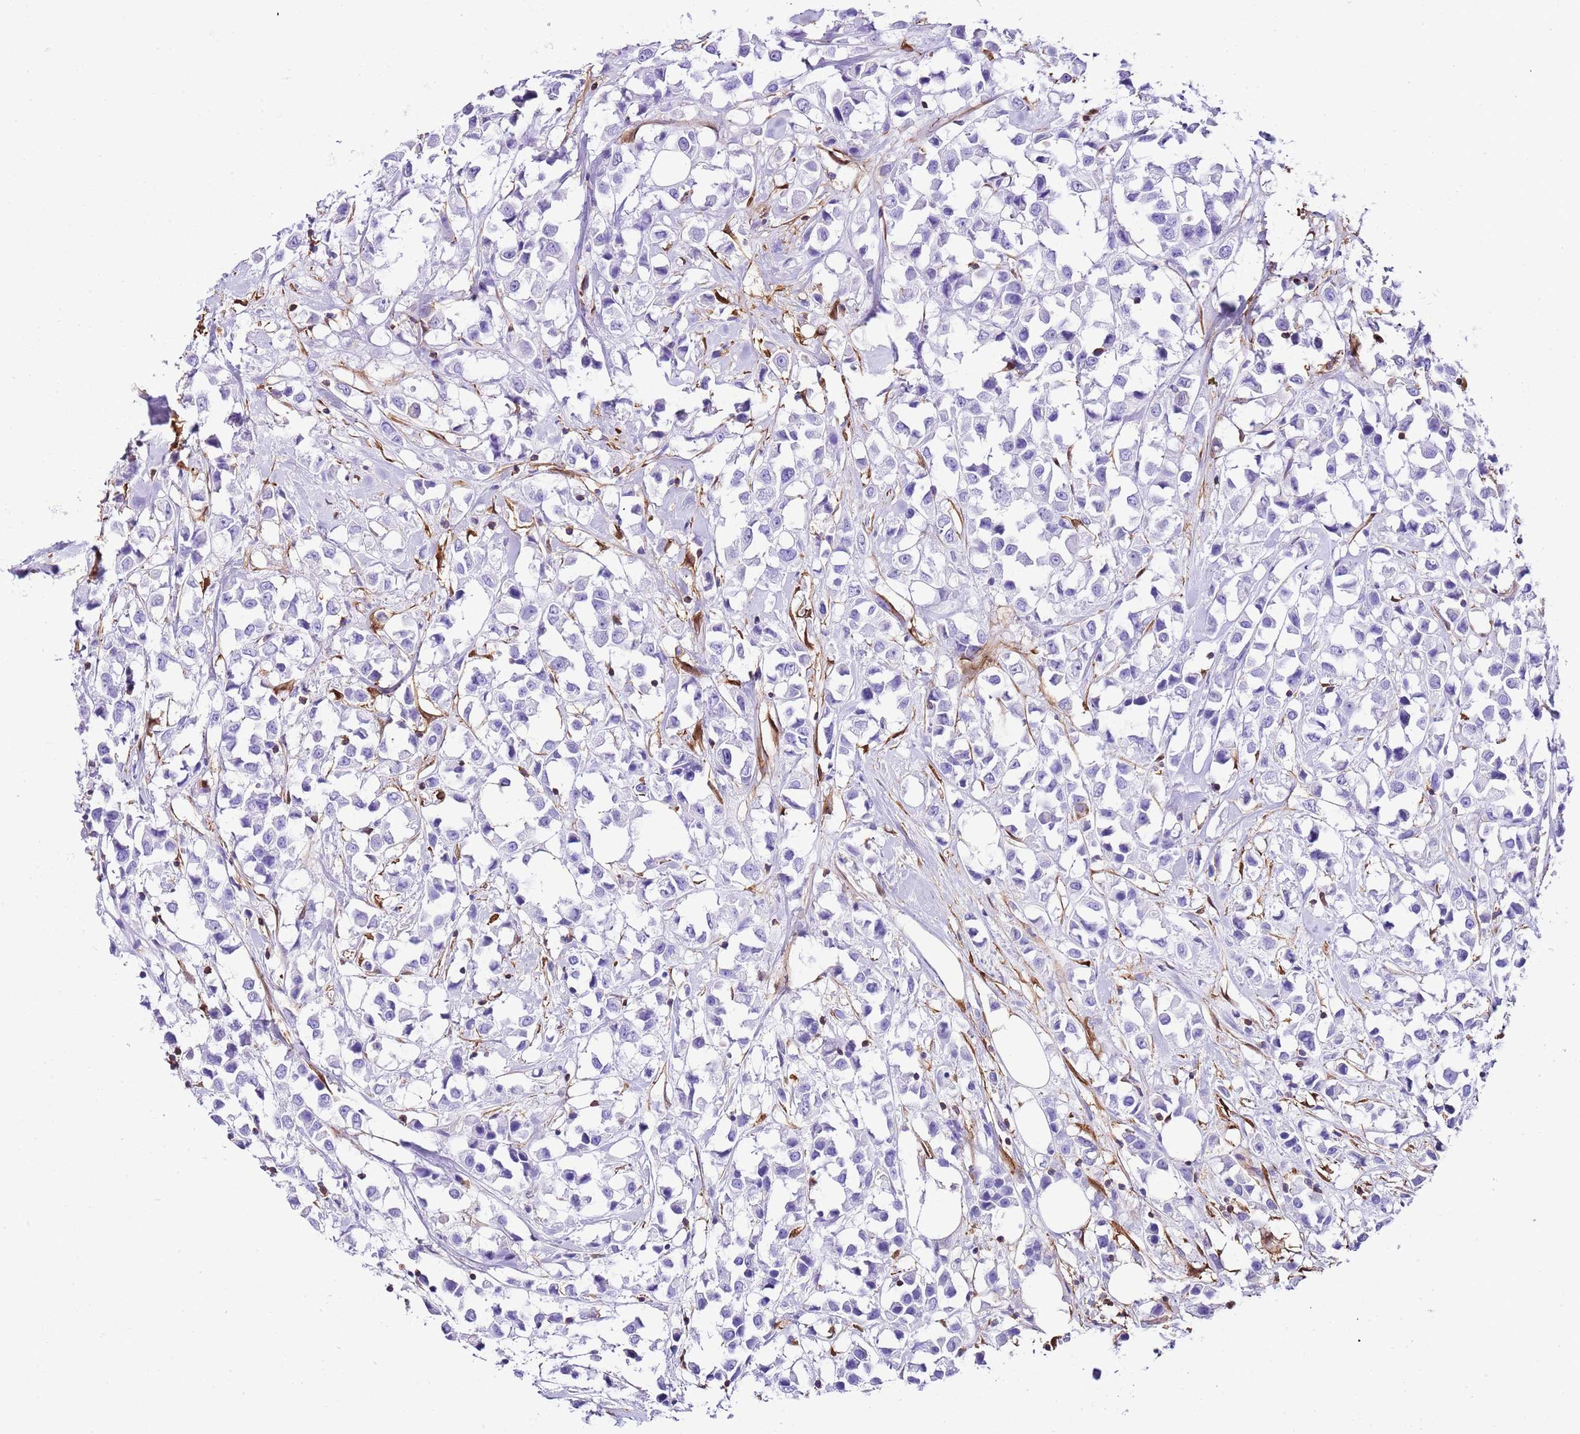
{"staining": {"intensity": "negative", "quantity": "none", "location": "none"}, "tissue": "breast cancer", "cell_type": "Tumor cells", "image_type": "cancer", "snomed": [{"axis": "morphology", "description": "Duct carcinoma"}, {"axis": "topography", "description": "Breast"}], "caption": "The histopathology image reveals no significant expression in tumor cells of breast cancer.", "gene": "CNN2", "patient": {"sex": "female", "age": 61}}